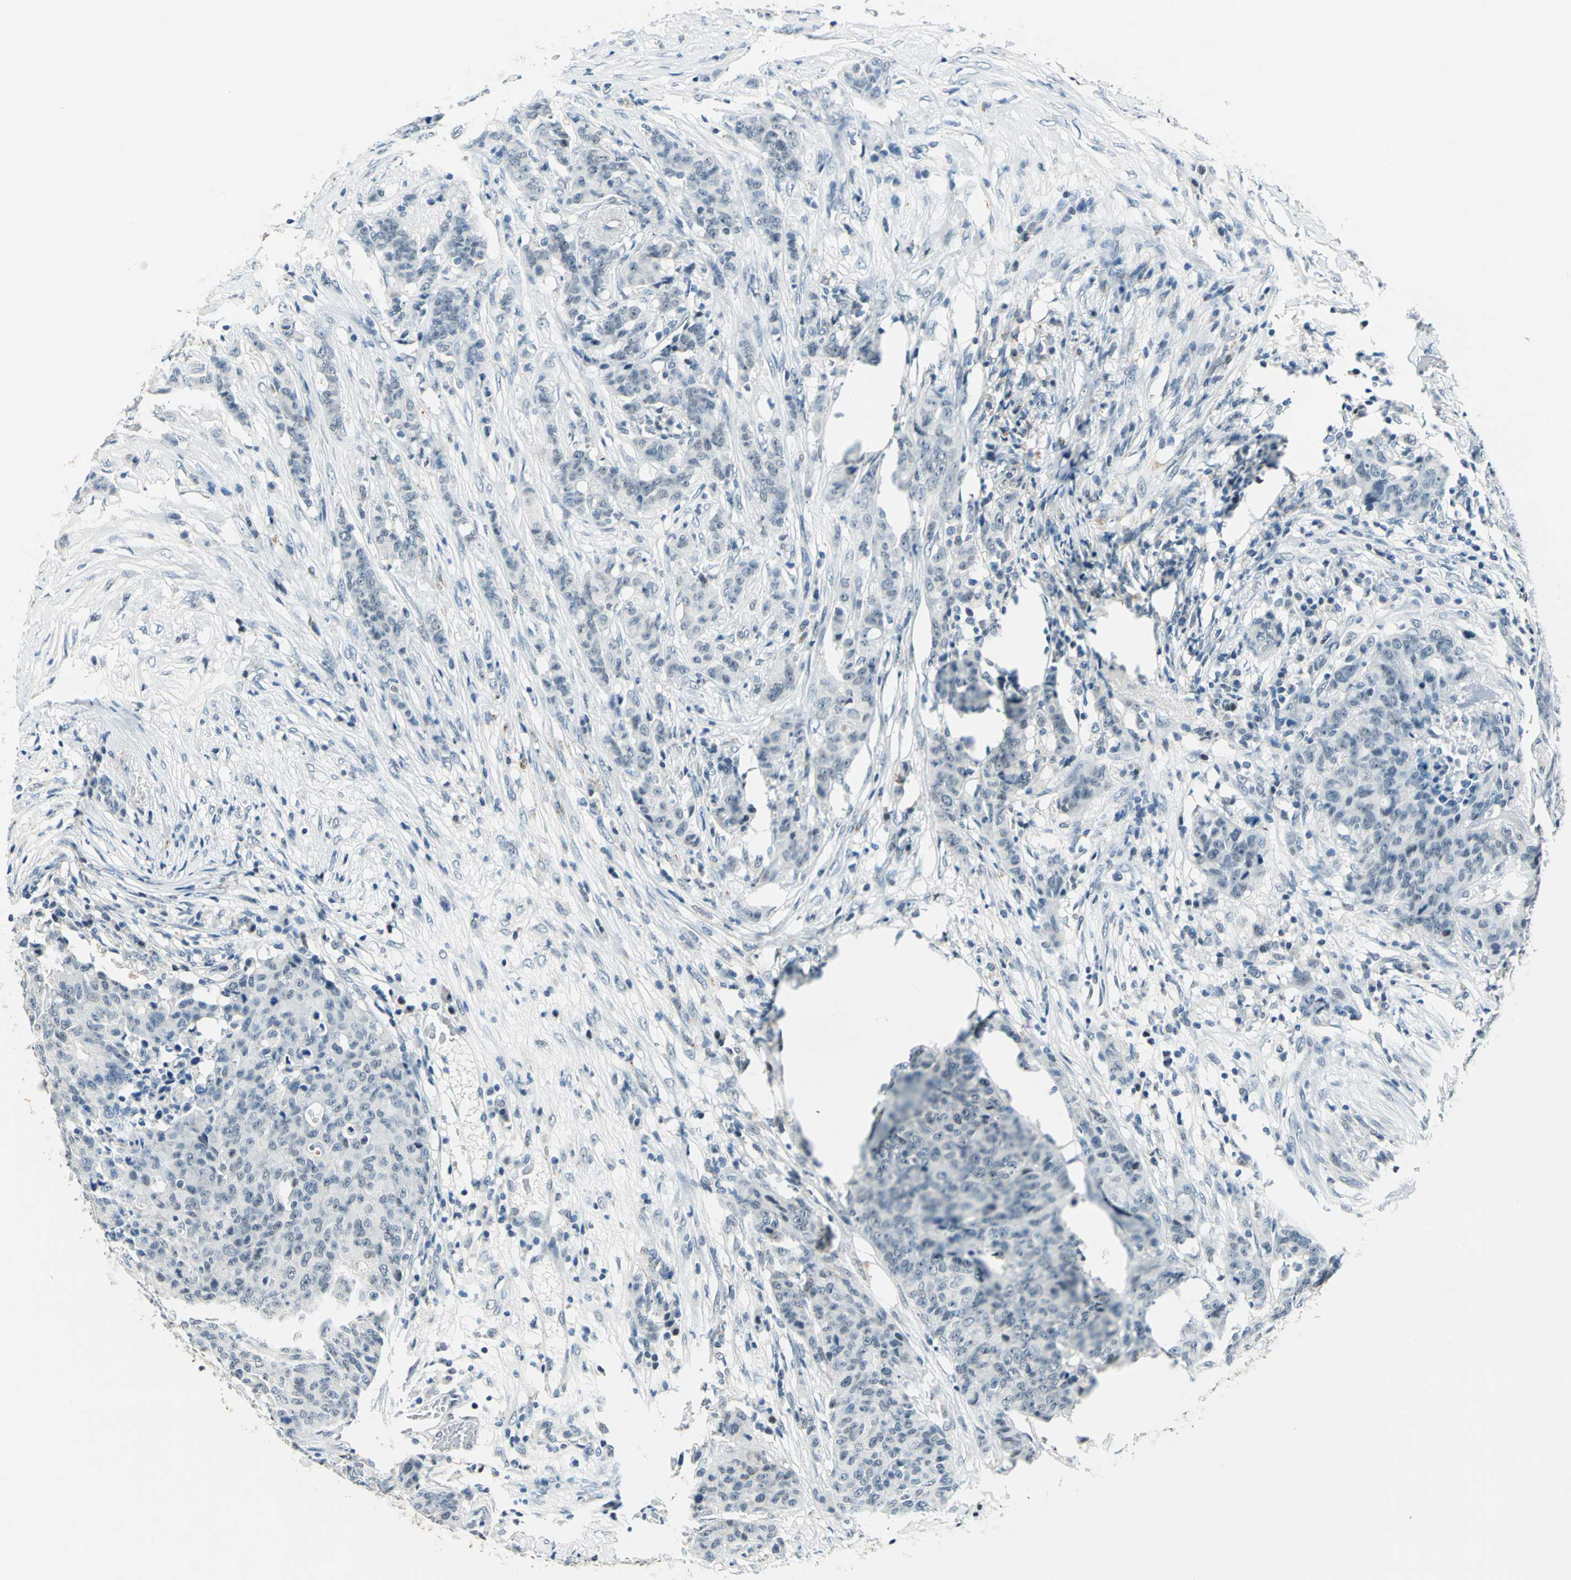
{"staining": {"intensity": "negative", "quantity": "none", "location": "none"}, "tissue": "breast cancer", "cell_type": "Tumor cells", "image_type": "cancer", "snomed": [{"axis": "morphology", "description": "Duct carcinoma"}, {"axis": "topography", "description": "Breast"}], "caption": "High magnification brightfield microscopy of breast infiltrating ductal carcinoma stained with DAB (3,3'-diaminobenzidine) (brown) and counterstained with hematoxylin (blue): tumor cells show no significant expression. Nuclei are stained in blue.", "gene": "RAD17", "patient": {"sex": "female", "age": 40}}